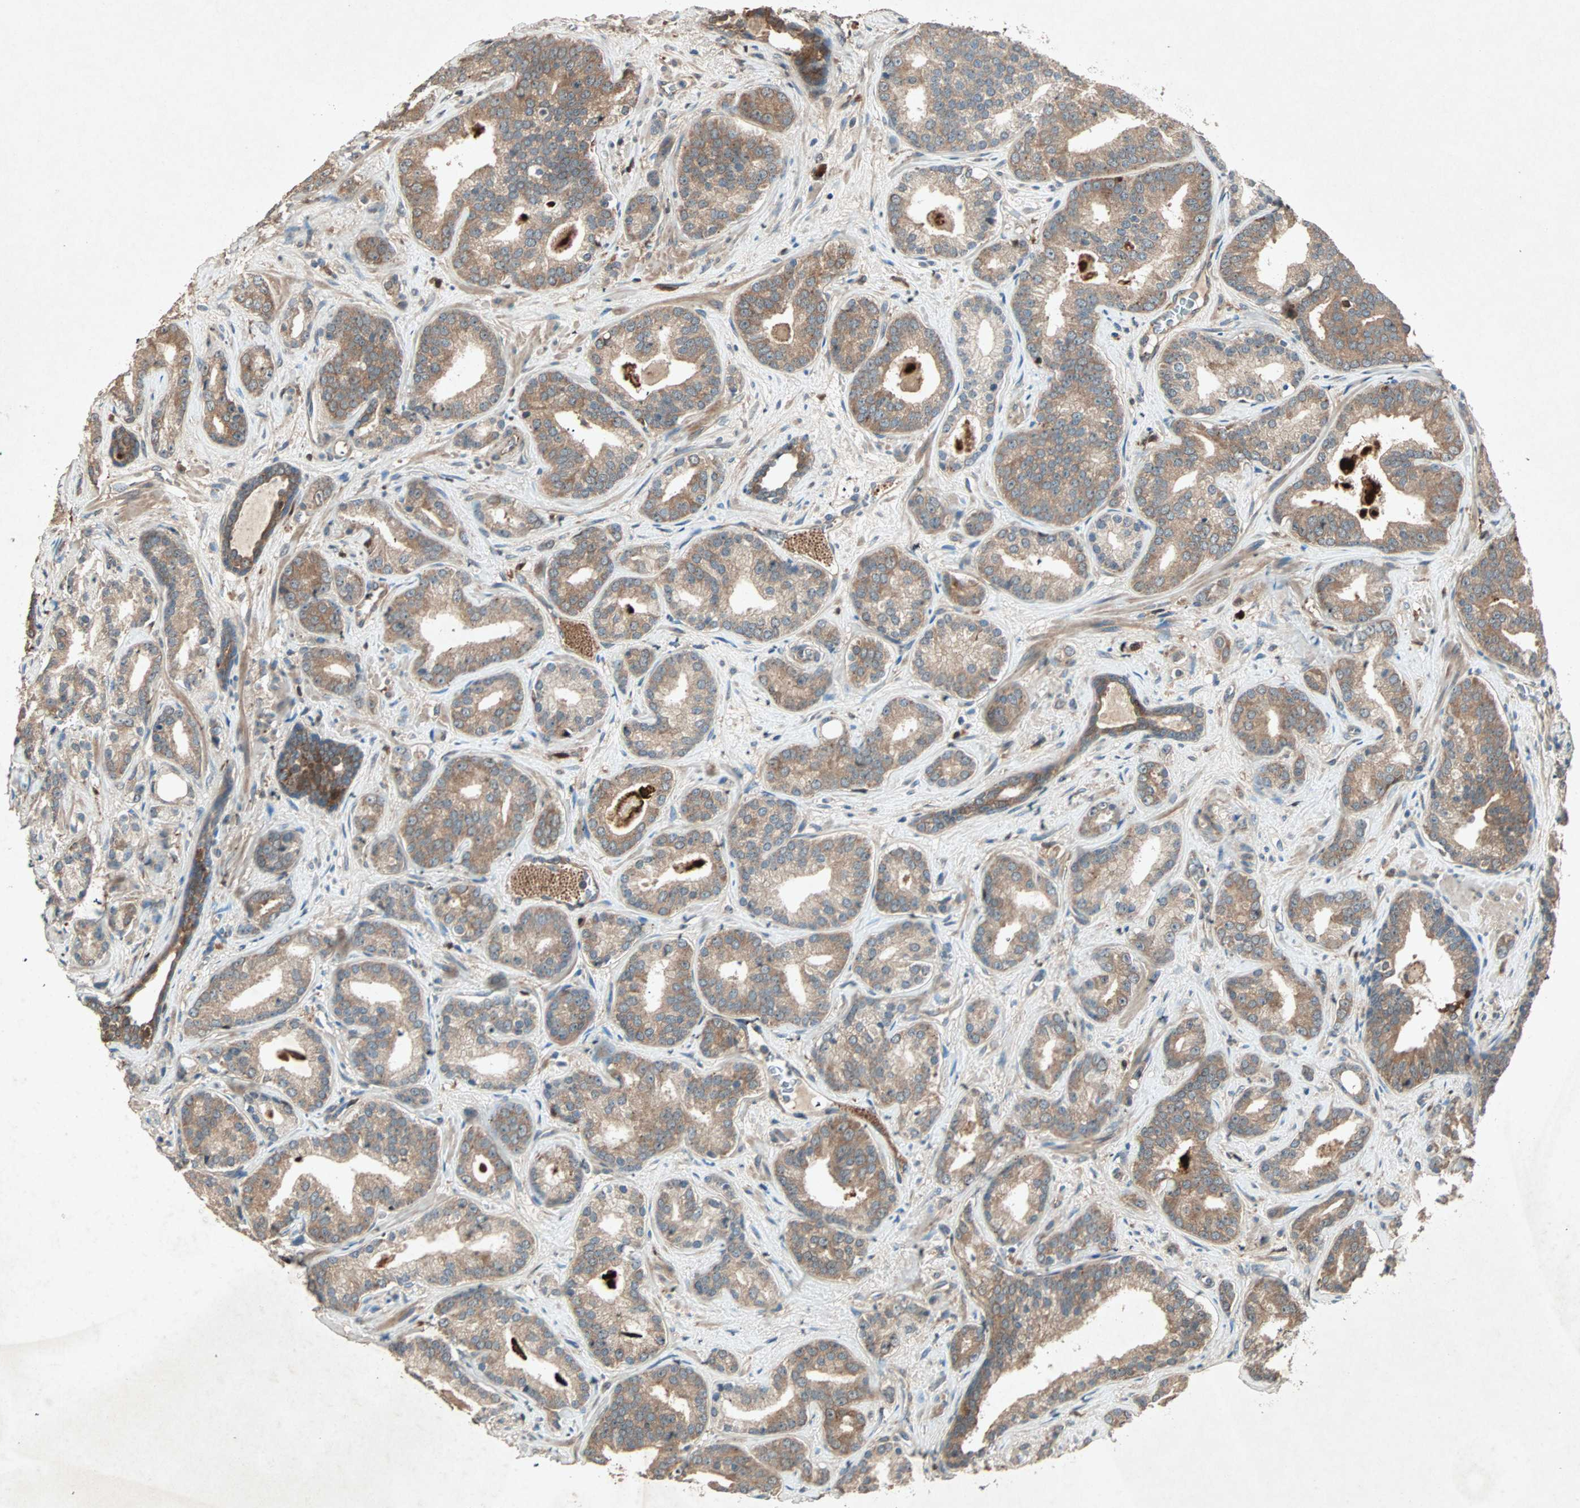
{"staining": {"intensity": "moderate", "quantity": ">75%", "location": "cytoplasmic/membranous"}, "tissue": "prostate cancer", "cell_type": "Tumor cells", "image_type": "cancer", "snomed": [{"axis": "morphology", "description": "Adenocarcinoma, Low grade"}, {"axis": "topography", "description": "Prostate"}], "caption": "A photomicrograph showing moderate cytoplasmic/membranous staining in about >75% of tumor cells in prostate cancer, as visualized by brown immunohistochemical staining.", "gene": "SDSL", "patient": {"sex": "male", "age": 63}}